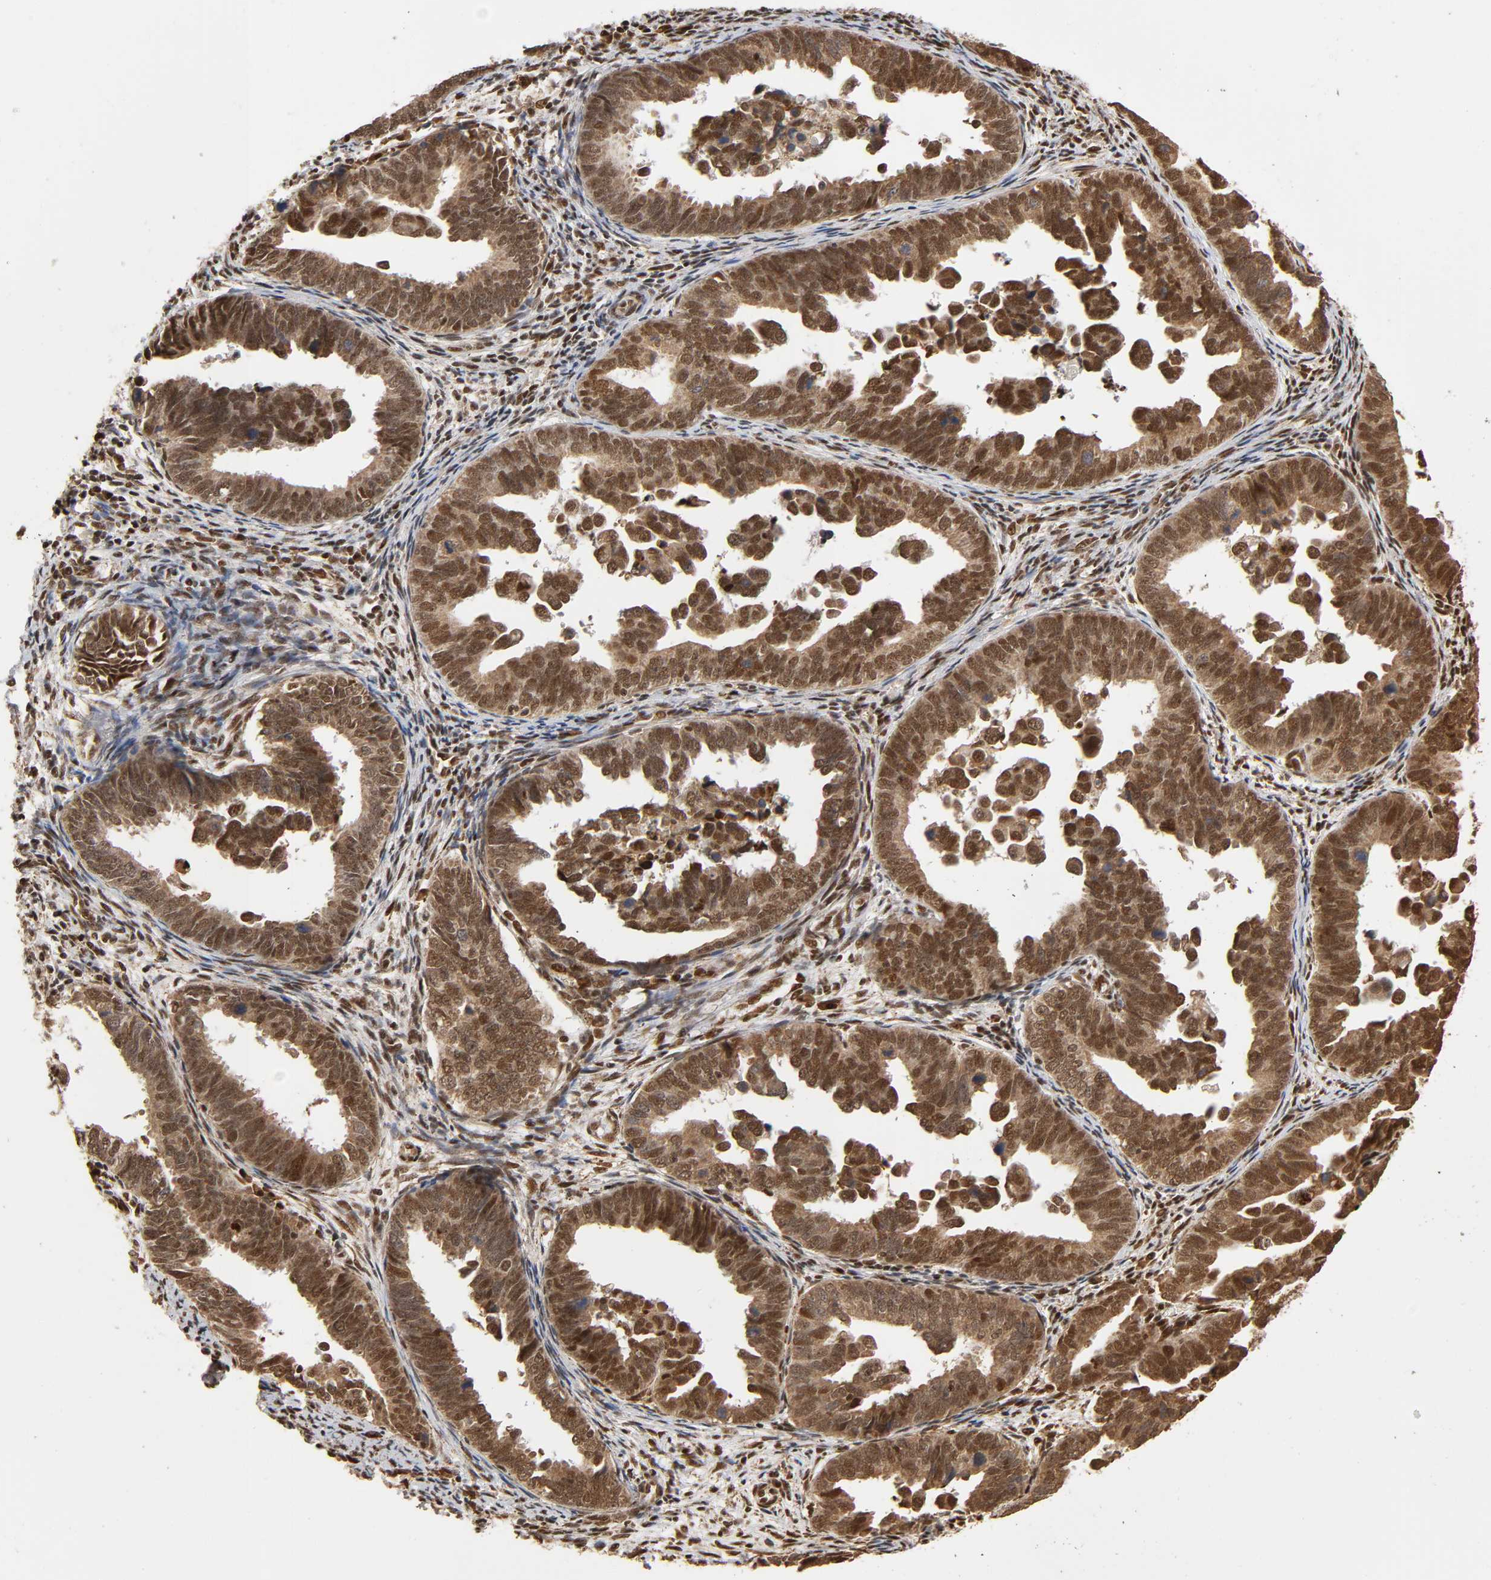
{"staining": {"intensity": "strong", "quantity": ">75%", "location": "cytoplasmic/membranous,nuclear"}, "tissue": "endometrial cancer", "cell_type": "Tumor cells", "image_type": "cancer", "snomed": [{"axis": "morphology", "description": "Adenocarcinoma, NOS"}, {"axis": "topography", "description": "Endometrium"}], "caption": "Immunohistochemical staining of human endometrial cancer exhibits high levels of strong cytoplasmic/membranous and nuclear expression in approximately >75% of tumor cells.", "gene": "RNF122", "patient": {"sex": "female", "age": 75}}